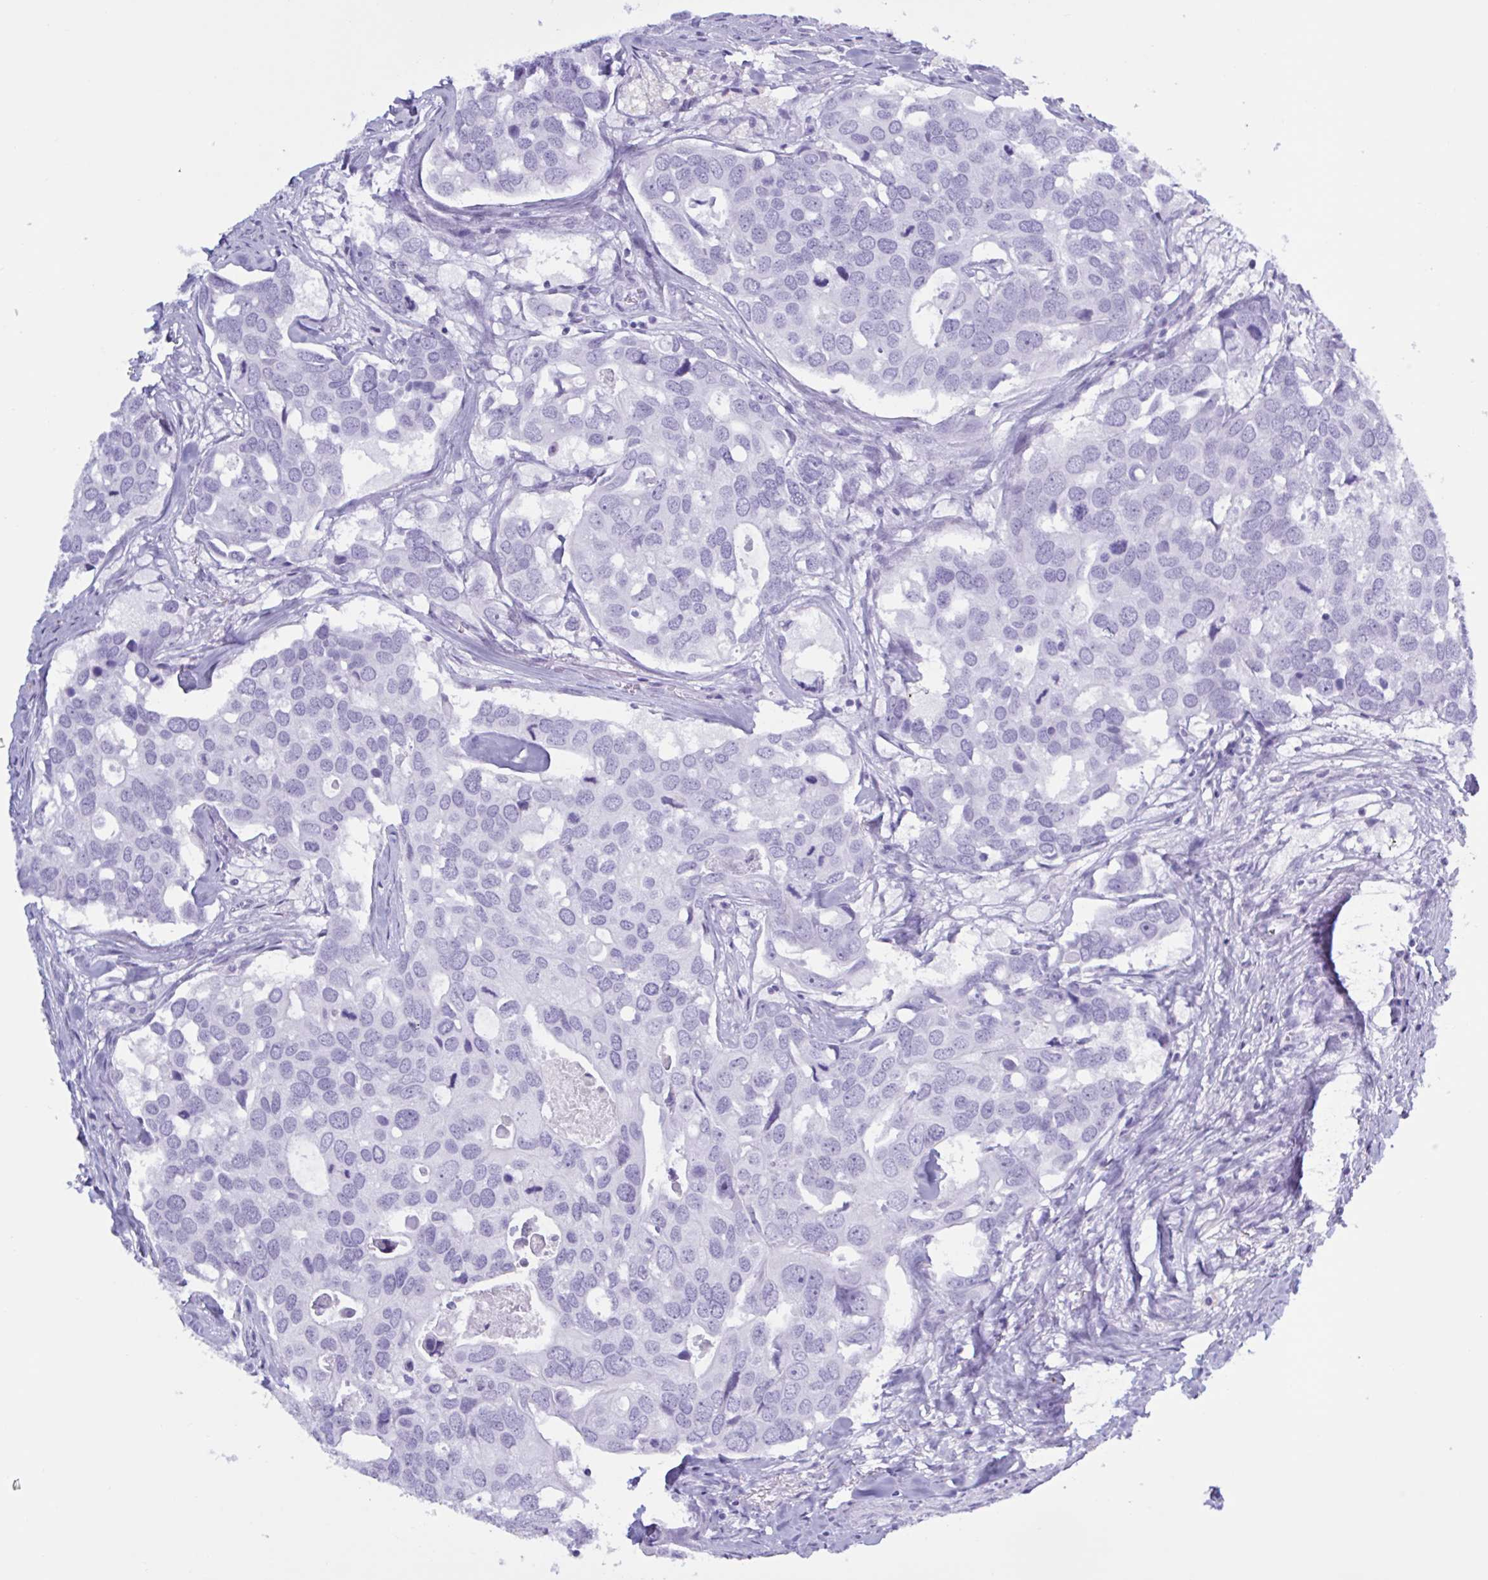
{"staining": {"intensity": "negative", "quantity": "none", "location": "none"}, "tissue": "breast cancer", "cell_type": "Tumor cells", "image_type": "cancer", "snomed": [{"axis": "morphology", "description": "Duct carcinoma"}, {"axis": "topography", "description": "Breast"}], "caption": "Tumor cells are negative for brown protein staining in breast intraductal carcinoma.", "gene": "MRGPRG", "patient": {"sex": "female", "age": 83}}